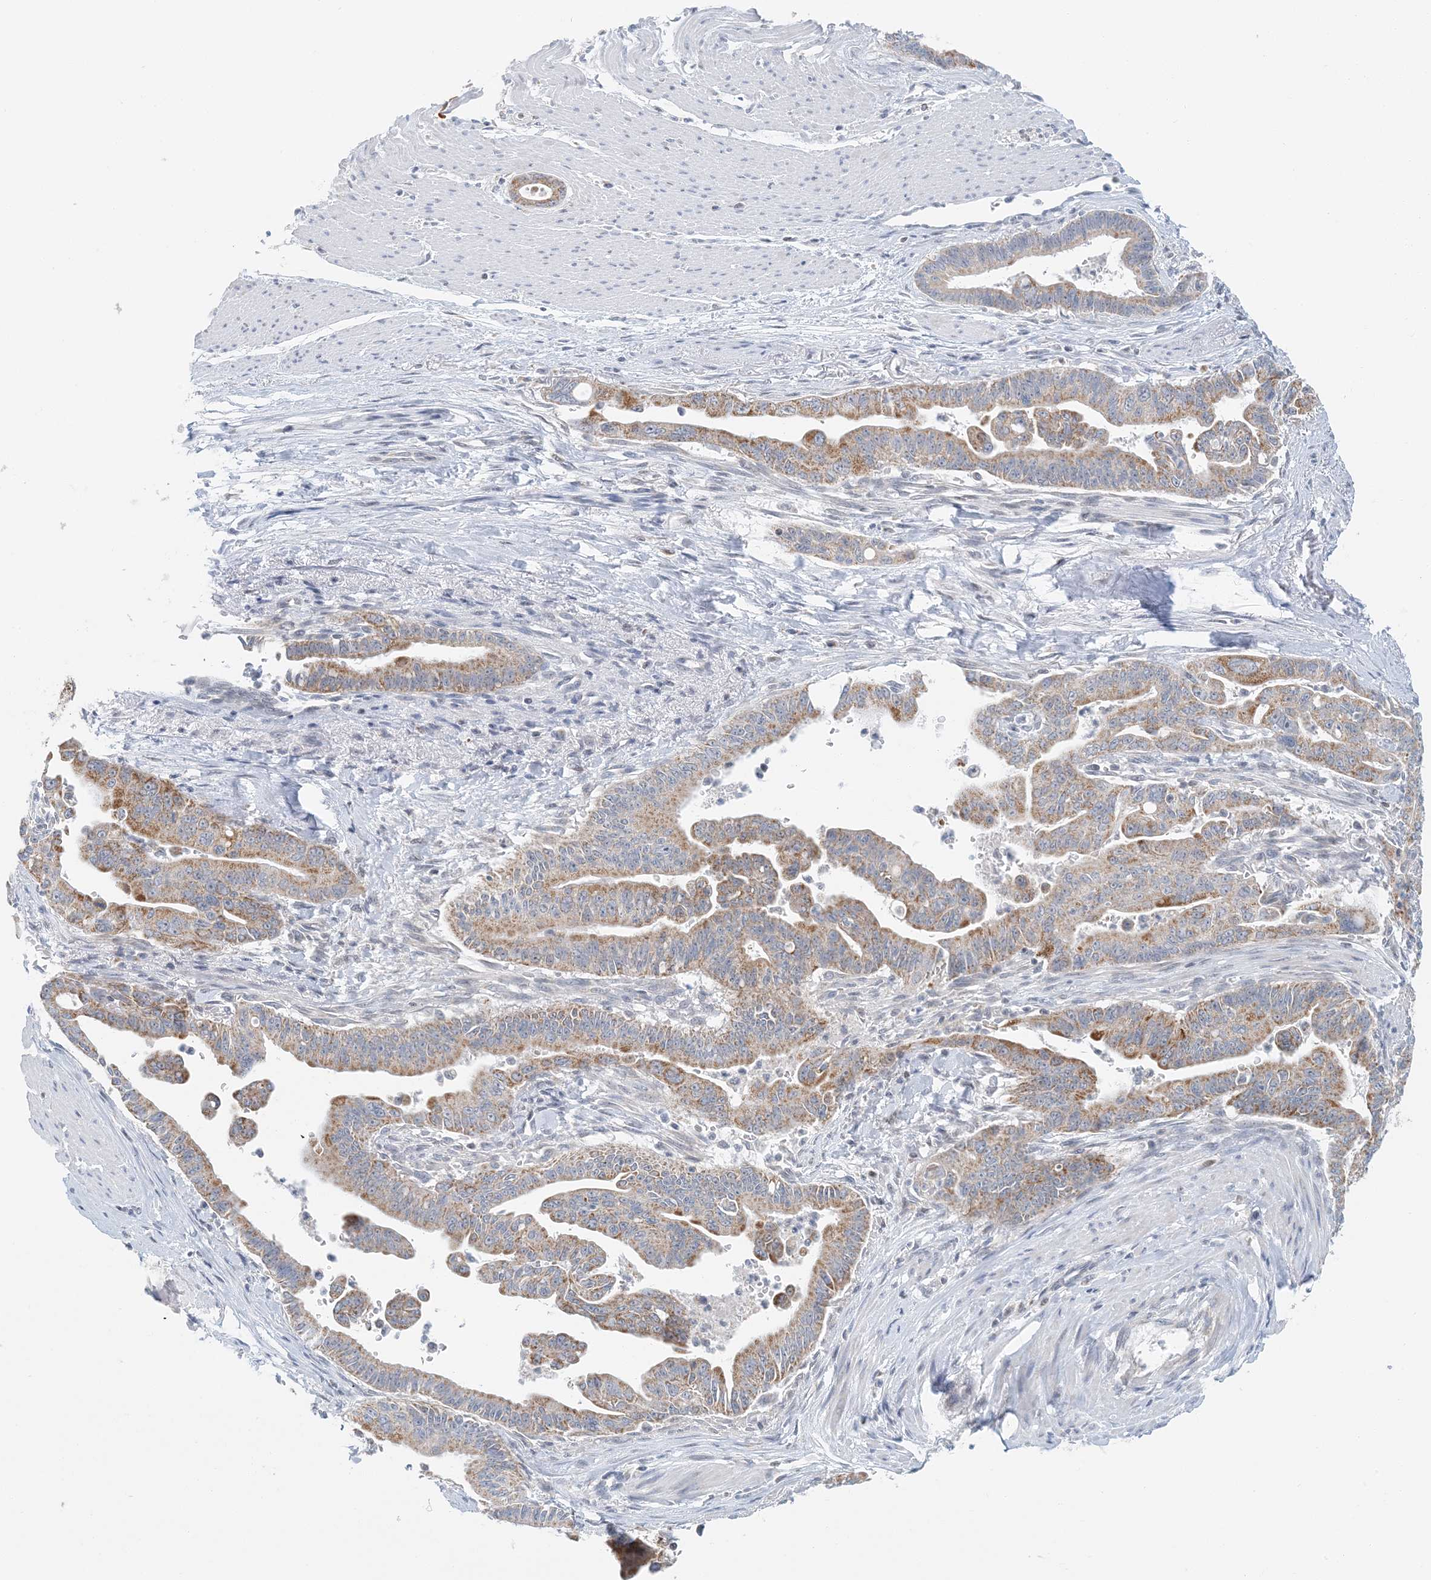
{"staining": {"intensity": "strong", "quantity": "25%-75%", "location": "cytoplasmic/membranous"}, "tissue": "pancreatic cancer", "cell_type": "Tumor cells", "image_type": "cancer", "snomed": [{"axis": "morphology", "description": "Adenocarcinoma, NOS"}, {"axis": "topography", "description": "Pancreas"}], "caption": "High-power microscopy captured an immunohistochemistry (IHC) photomicrograph of pancreatic cancer (adenocarcinoma), revealing strong cytoplasmic/membranous expression in approximately 25%-75% of tumor cells. Using DAB (3,3'-diaminobenzidine) (brown) and hematoxylin (blue) stains, captured at high magnification using brightfield microscopy.", "gene": "BDH1", "patient": {"sex": "male", "age": 70}}